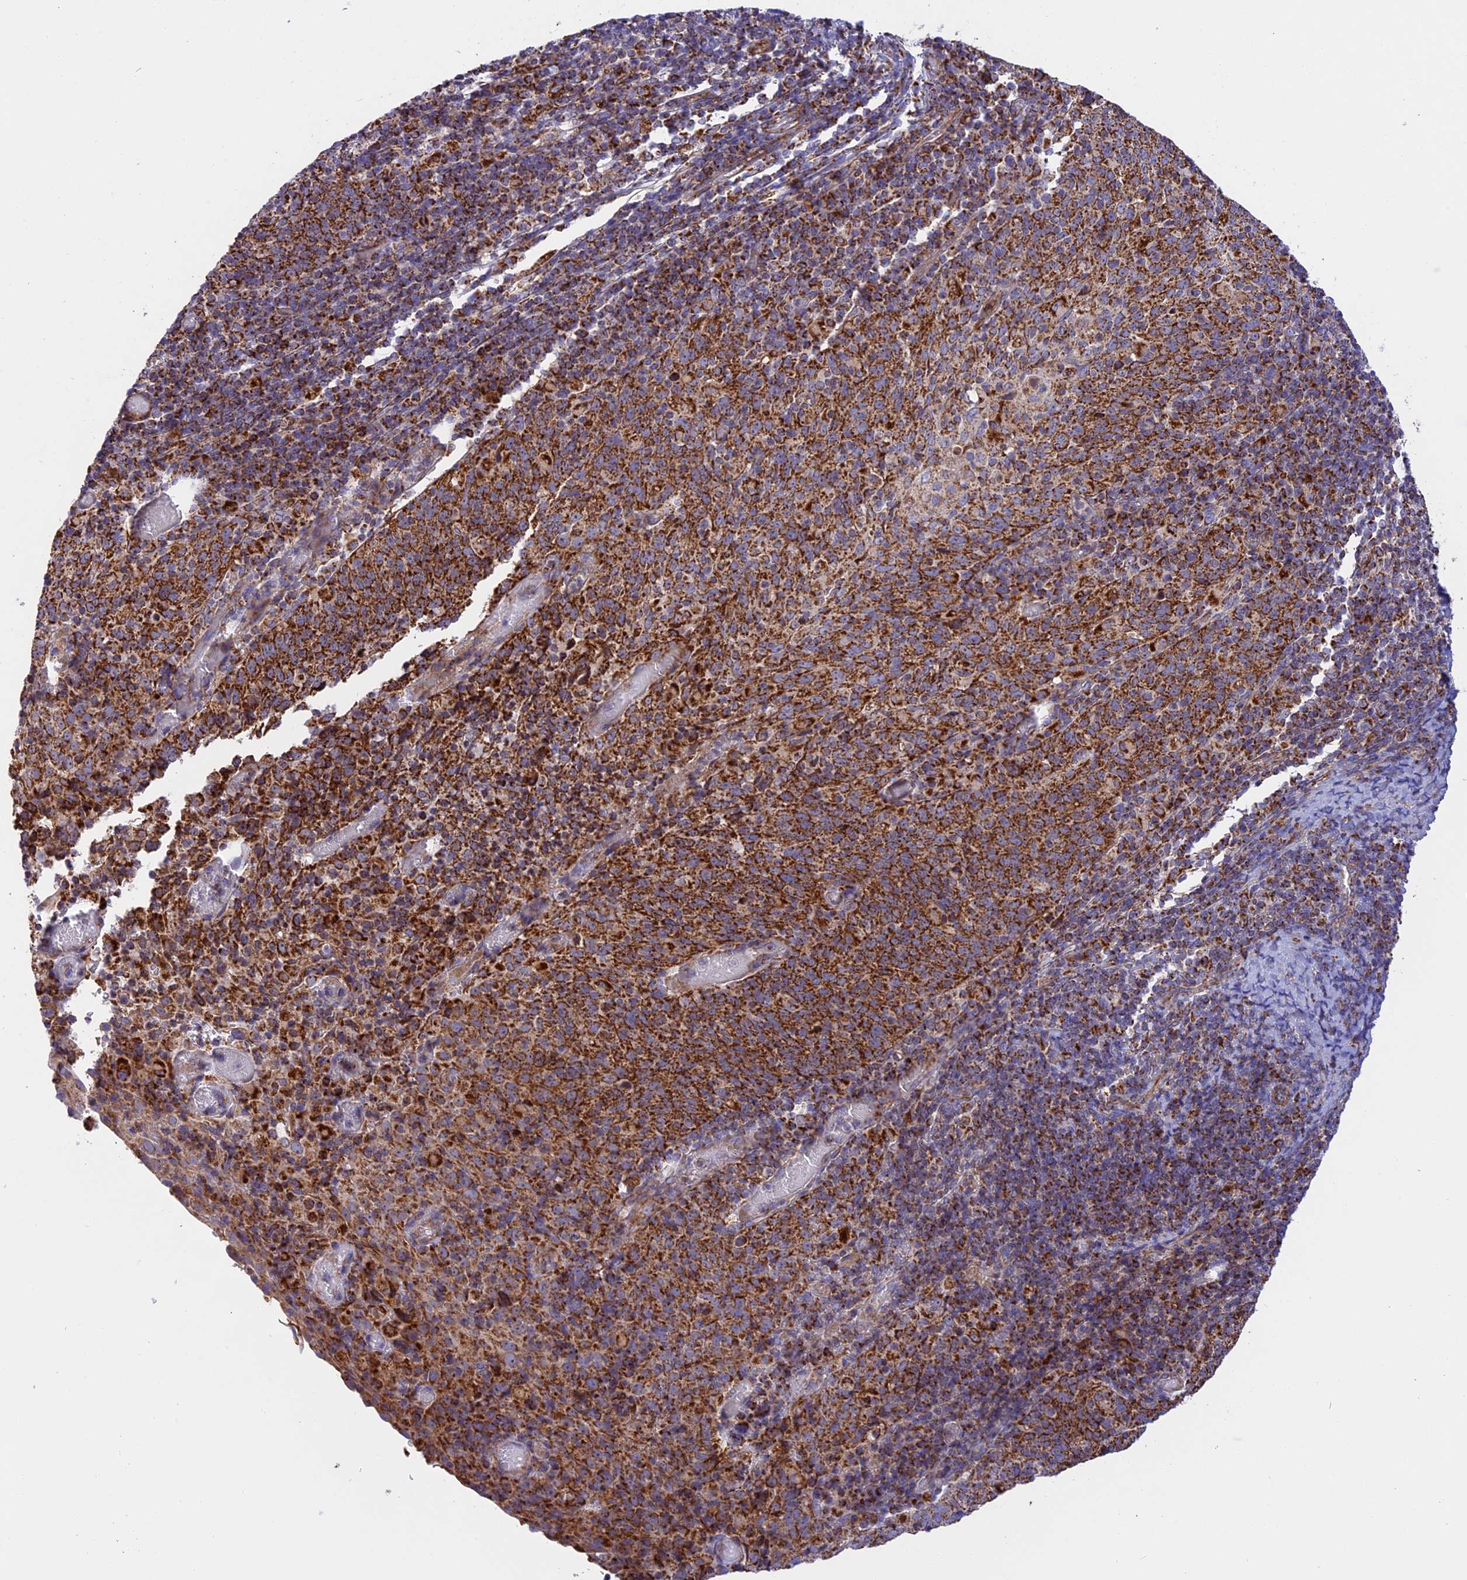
{"staining": {"intensity": "strong", "quantity": ">75%", "location": "cytoplasmic/membranous"}, "tissue": "cervical cancer", "cell_type": "Tumor cells", "image_type": "cancer", "snomed": [{"axis": "morphology", "description": "Squamous cell carcinoma, NOS"}, {"axis": "topography", "description": "Cervix"}], "caption": "A high-resolution micrograph shows immunohistochemistry (IHC) staining of cervical squamous cell carcinoma, which demonstrates strong cytoplasmic/membranous staining in approximately >75% of tumor cells.", "gene": "UQCRB", "patient": {"sex": "female", "age": 52}}